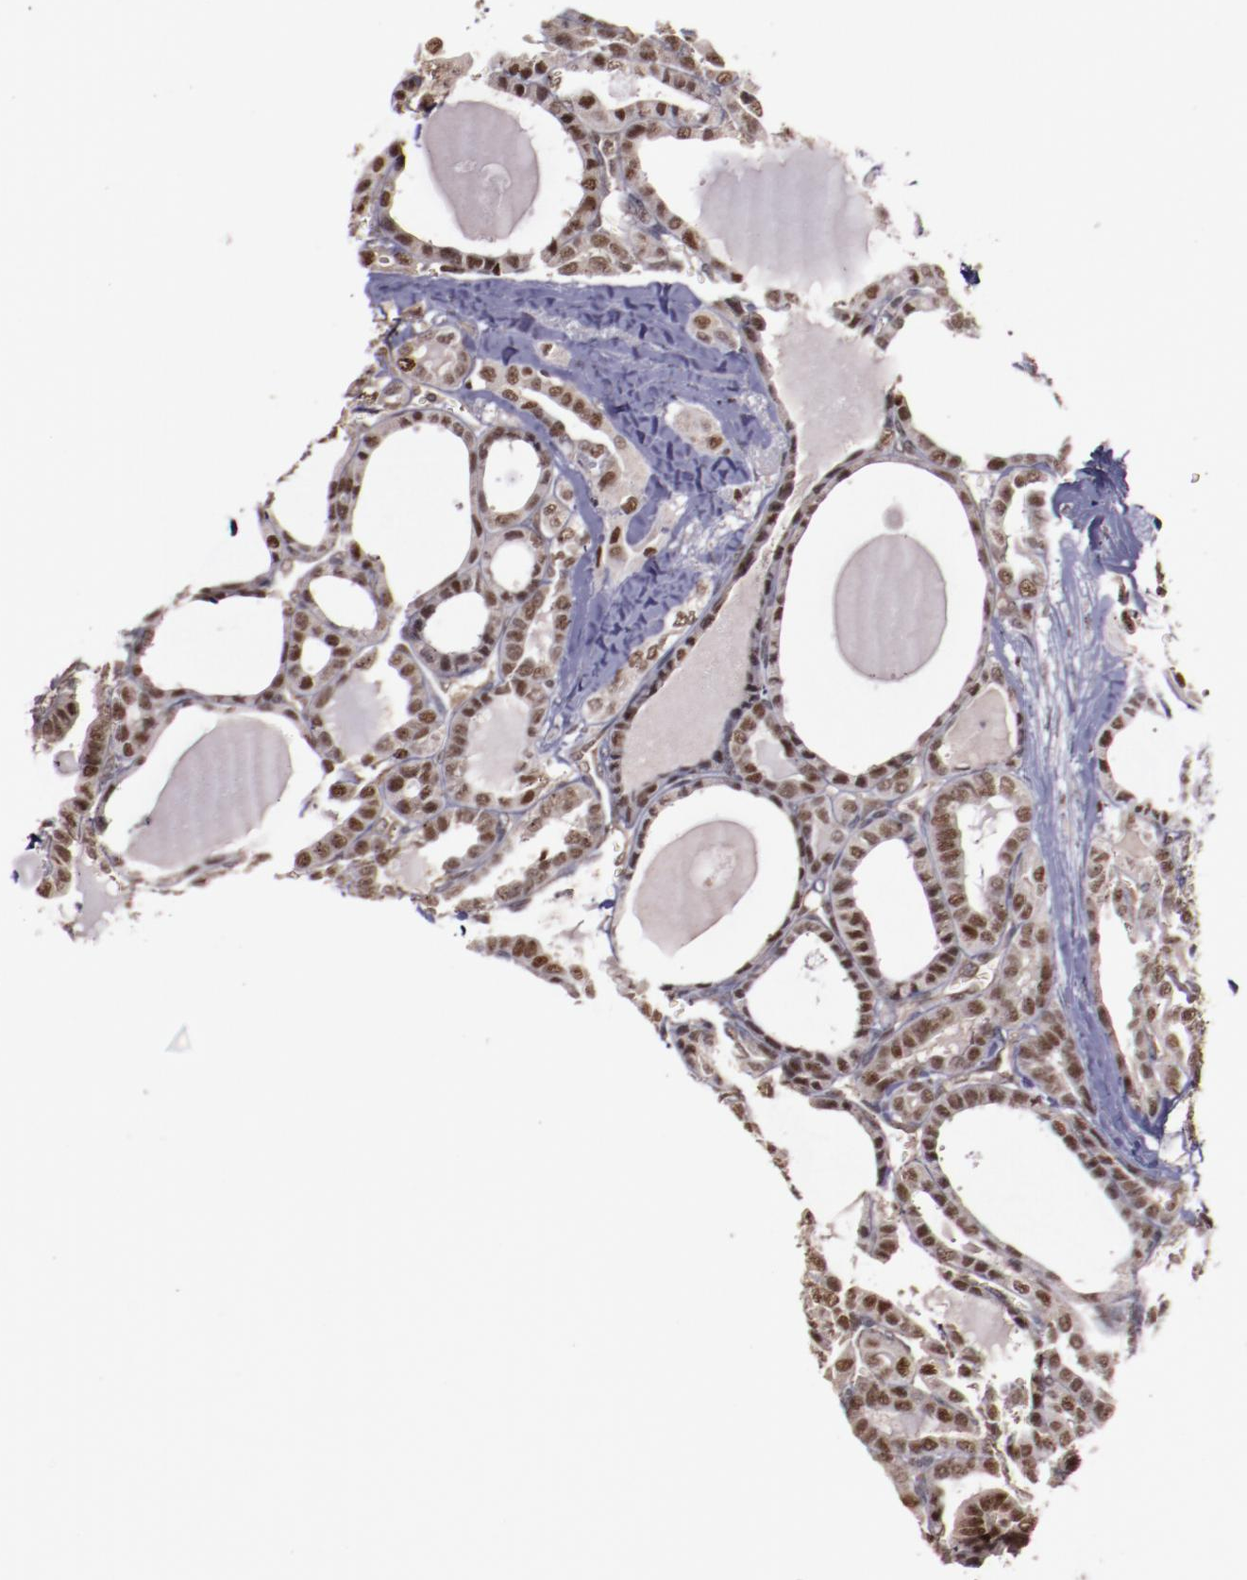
{"staining": {"intensity": "strong", "quantity": ">75%", "location": "nuclear"}, "tissue": "thyroid cancer", "cell_type": "Tumor cells", "image_type": "cancer", "snomed": [{"axis": "morphology", "description": "Carcinoma, NOS"}, {"axis": "topography", "description": "Thyroid gland"}], "caption": "Thyroid carcinoma was stained to show a protein in brown. There is high levels of strong nuclear staining in about >75% of tumor cells.", "gene": "CHEK2", "patient": {"sex": "female", "age": 91}}